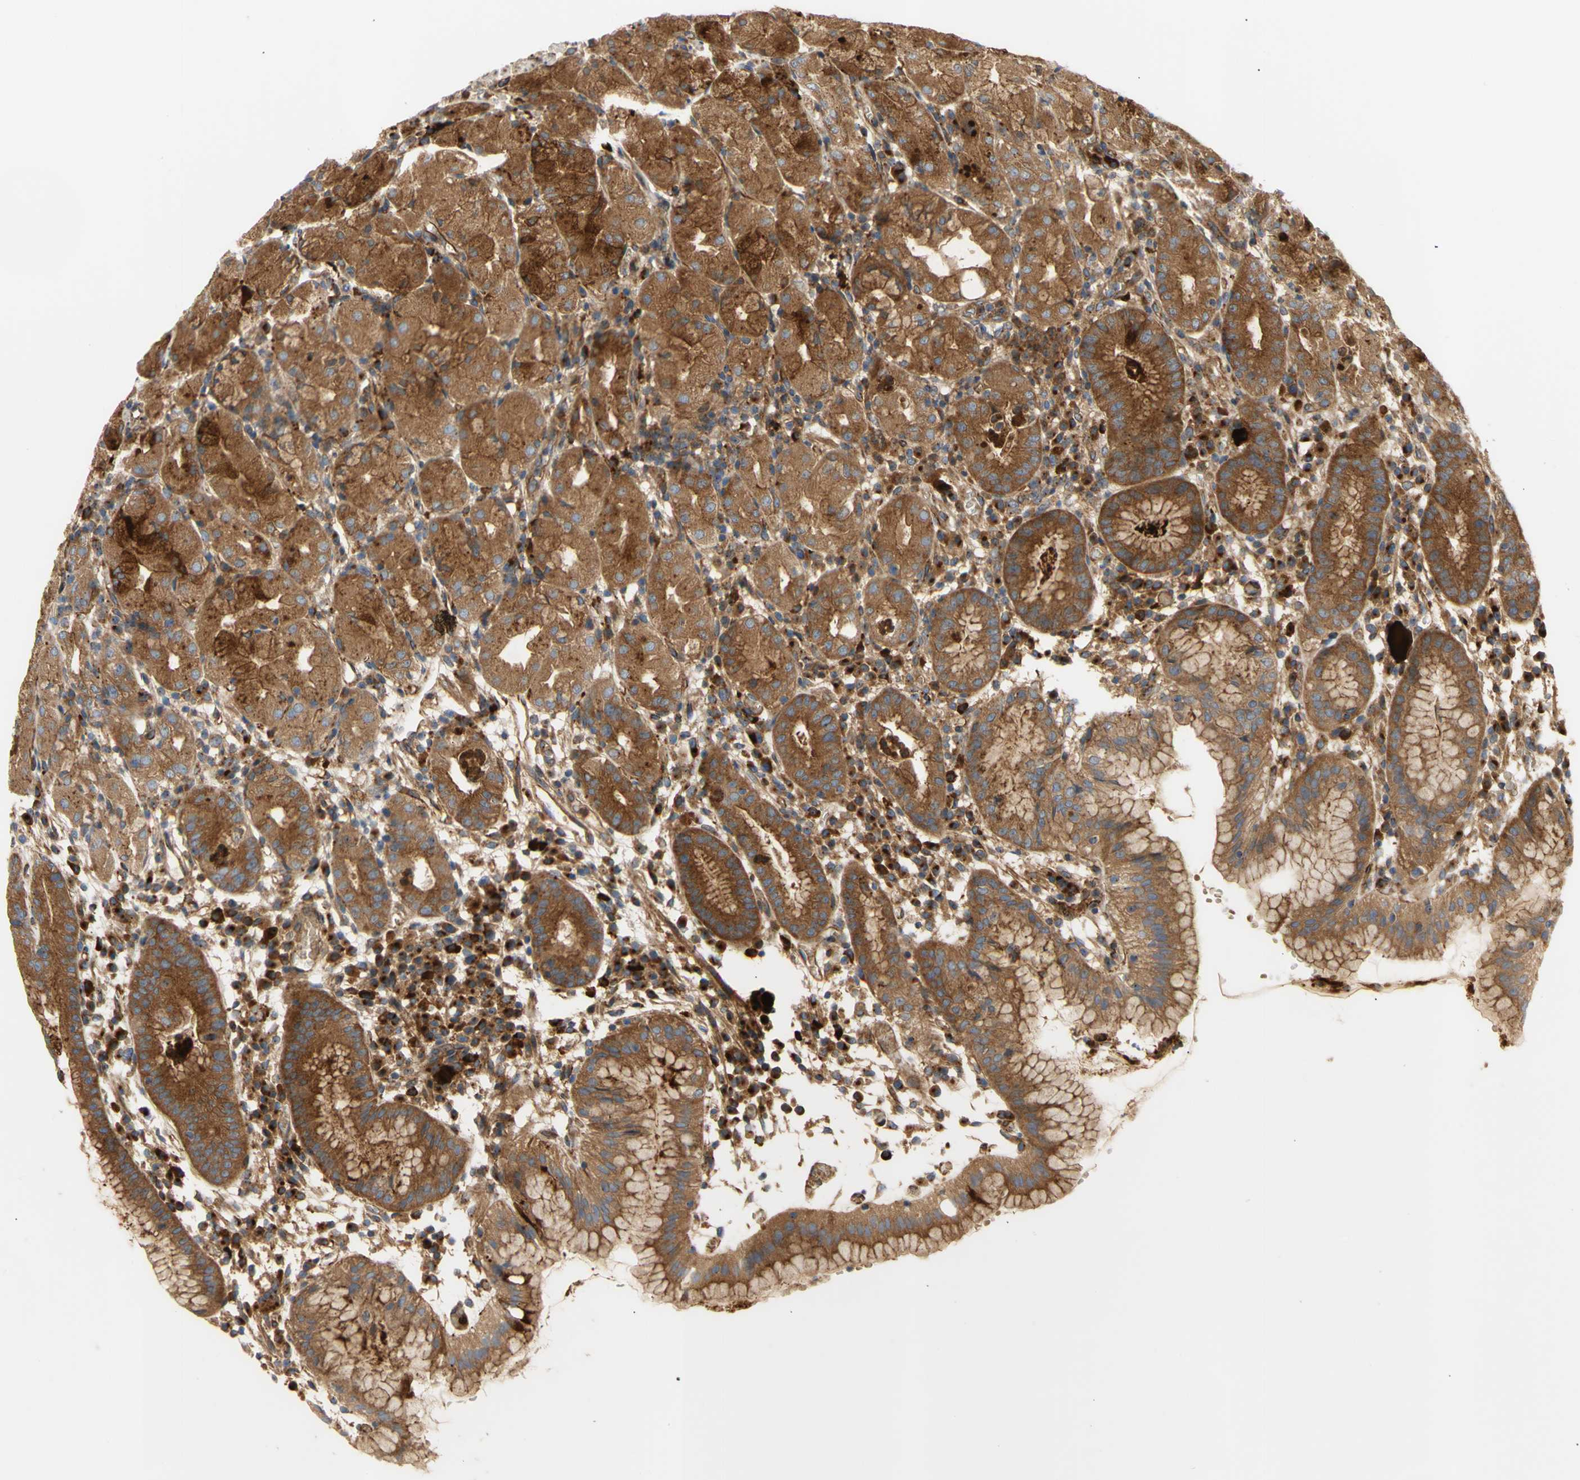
{"staining": {"intensity": "strong", "quantity": ">75%", "location": "cytoplasmic/membranous"}, "tissue": "stomach", "cell_type": "Glandular cells", "image_type": "normal", "snomed": [{"axis": "morphology", "description": "Normal tissue, NOS"}, {"axis": "topography", "description": "Stomach"}, {"axis": "topography", "description": "Stomach, lower"}], "caption": "Immunohistochemistry (IHC) staining of benign stomach, which reveals high levels of strong cytoplasmic/membranous expression in about >75% of glandular cells indicating strong cytoplasmic/membranous protein staining. The staining was performed using DAB (3,3'-diaminobenzidine) (brown) for protein detection and nuclei were counterstained in hematoxylin (blue).", "gene": "TUBG2", "patient": {"sex": "female", "age": 75}}